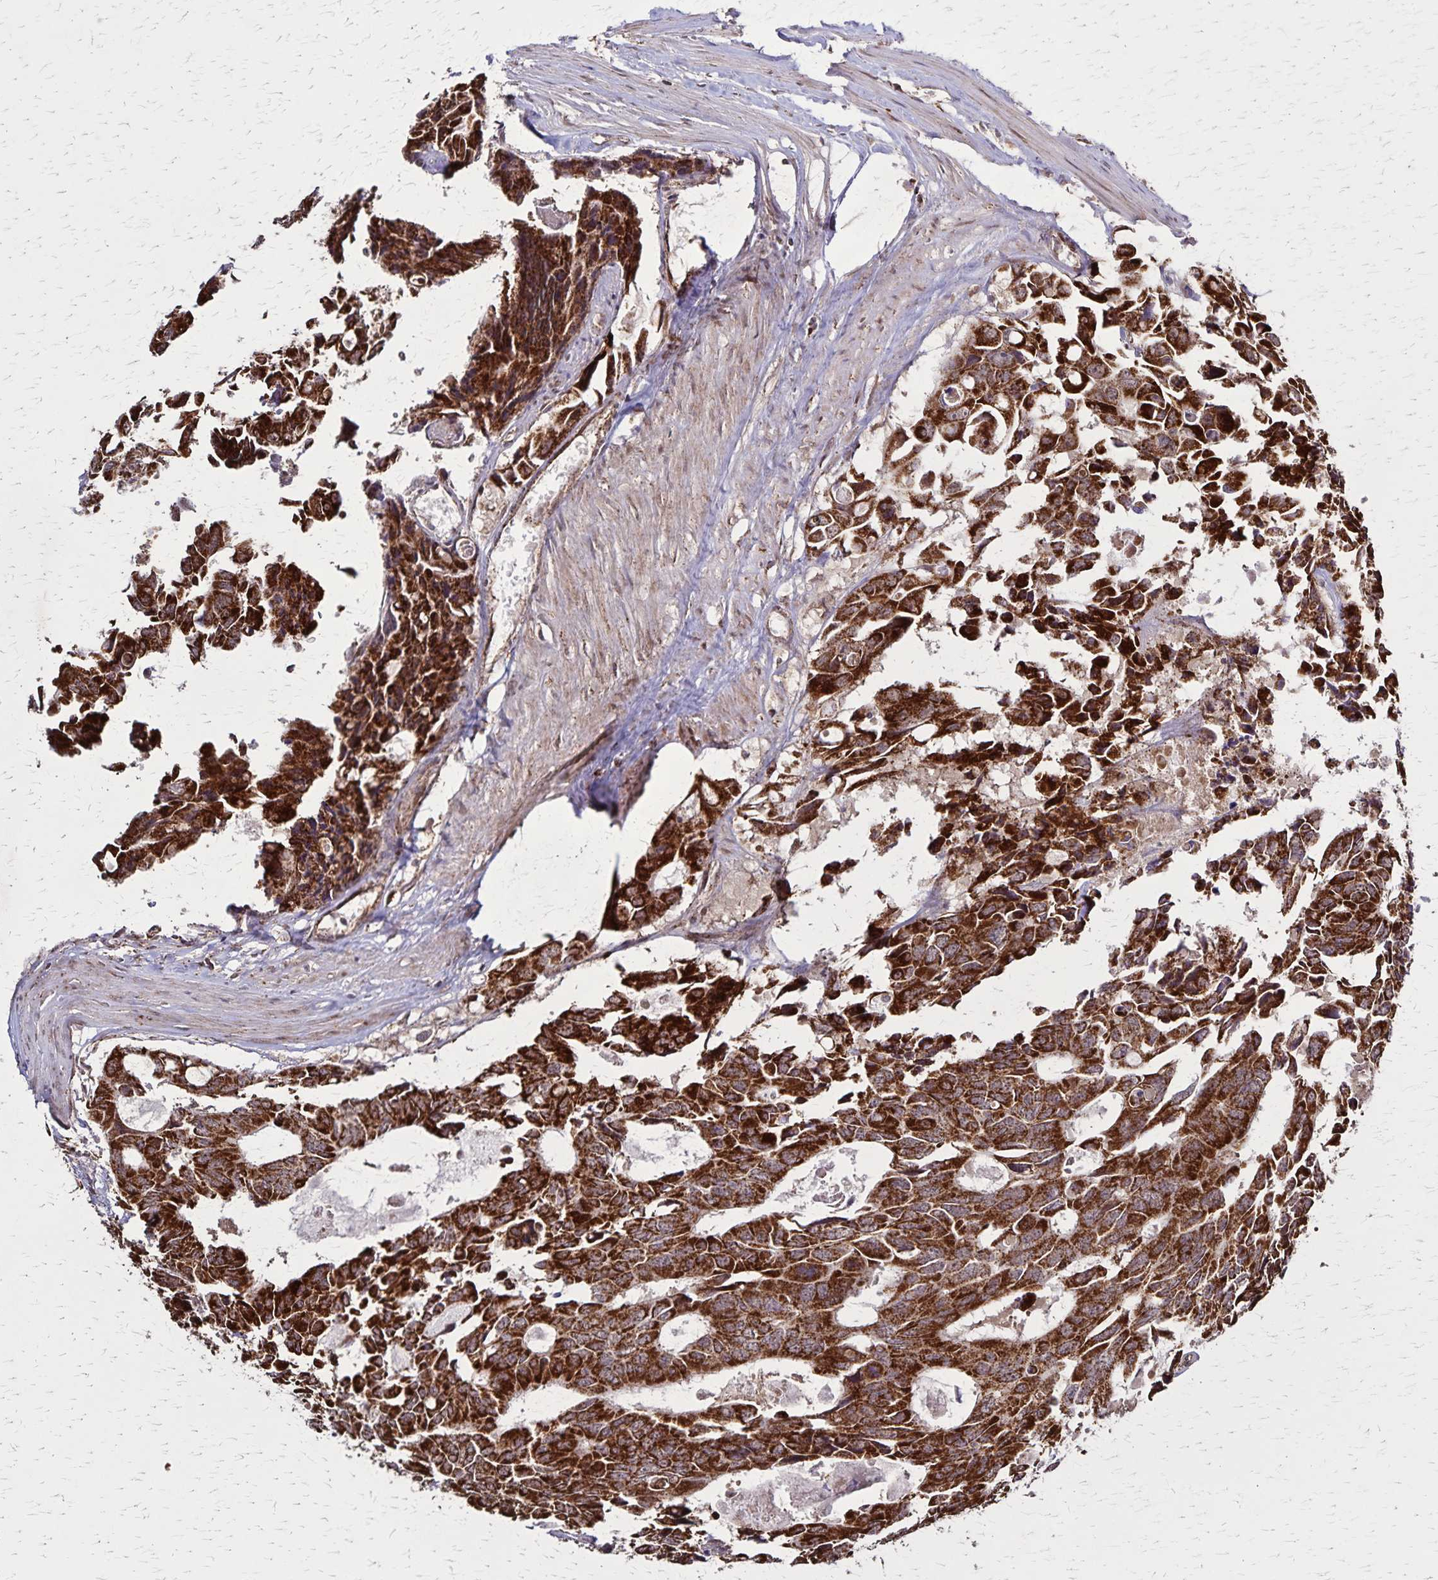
{"staining": {"intensity": "strong", "quantity": ">75%", "location": "cytoplasmic/membranous"}, "tissue": "colorectal cancer", "cell_type": "Tumor cells", "image_type": "cancer", "snomed": [{"axis": "morphology", "description": "Adenocarcinoma, NOS"}, {"axis": "topography", "description": "Rectum"}], "caption": "Colorectal cancer tissue exhibits strong cytoplasmic/membranous staining in about >75% of tumor cells", "gene": "NFS1", "patient": {"sex": "male", "age": 76}}